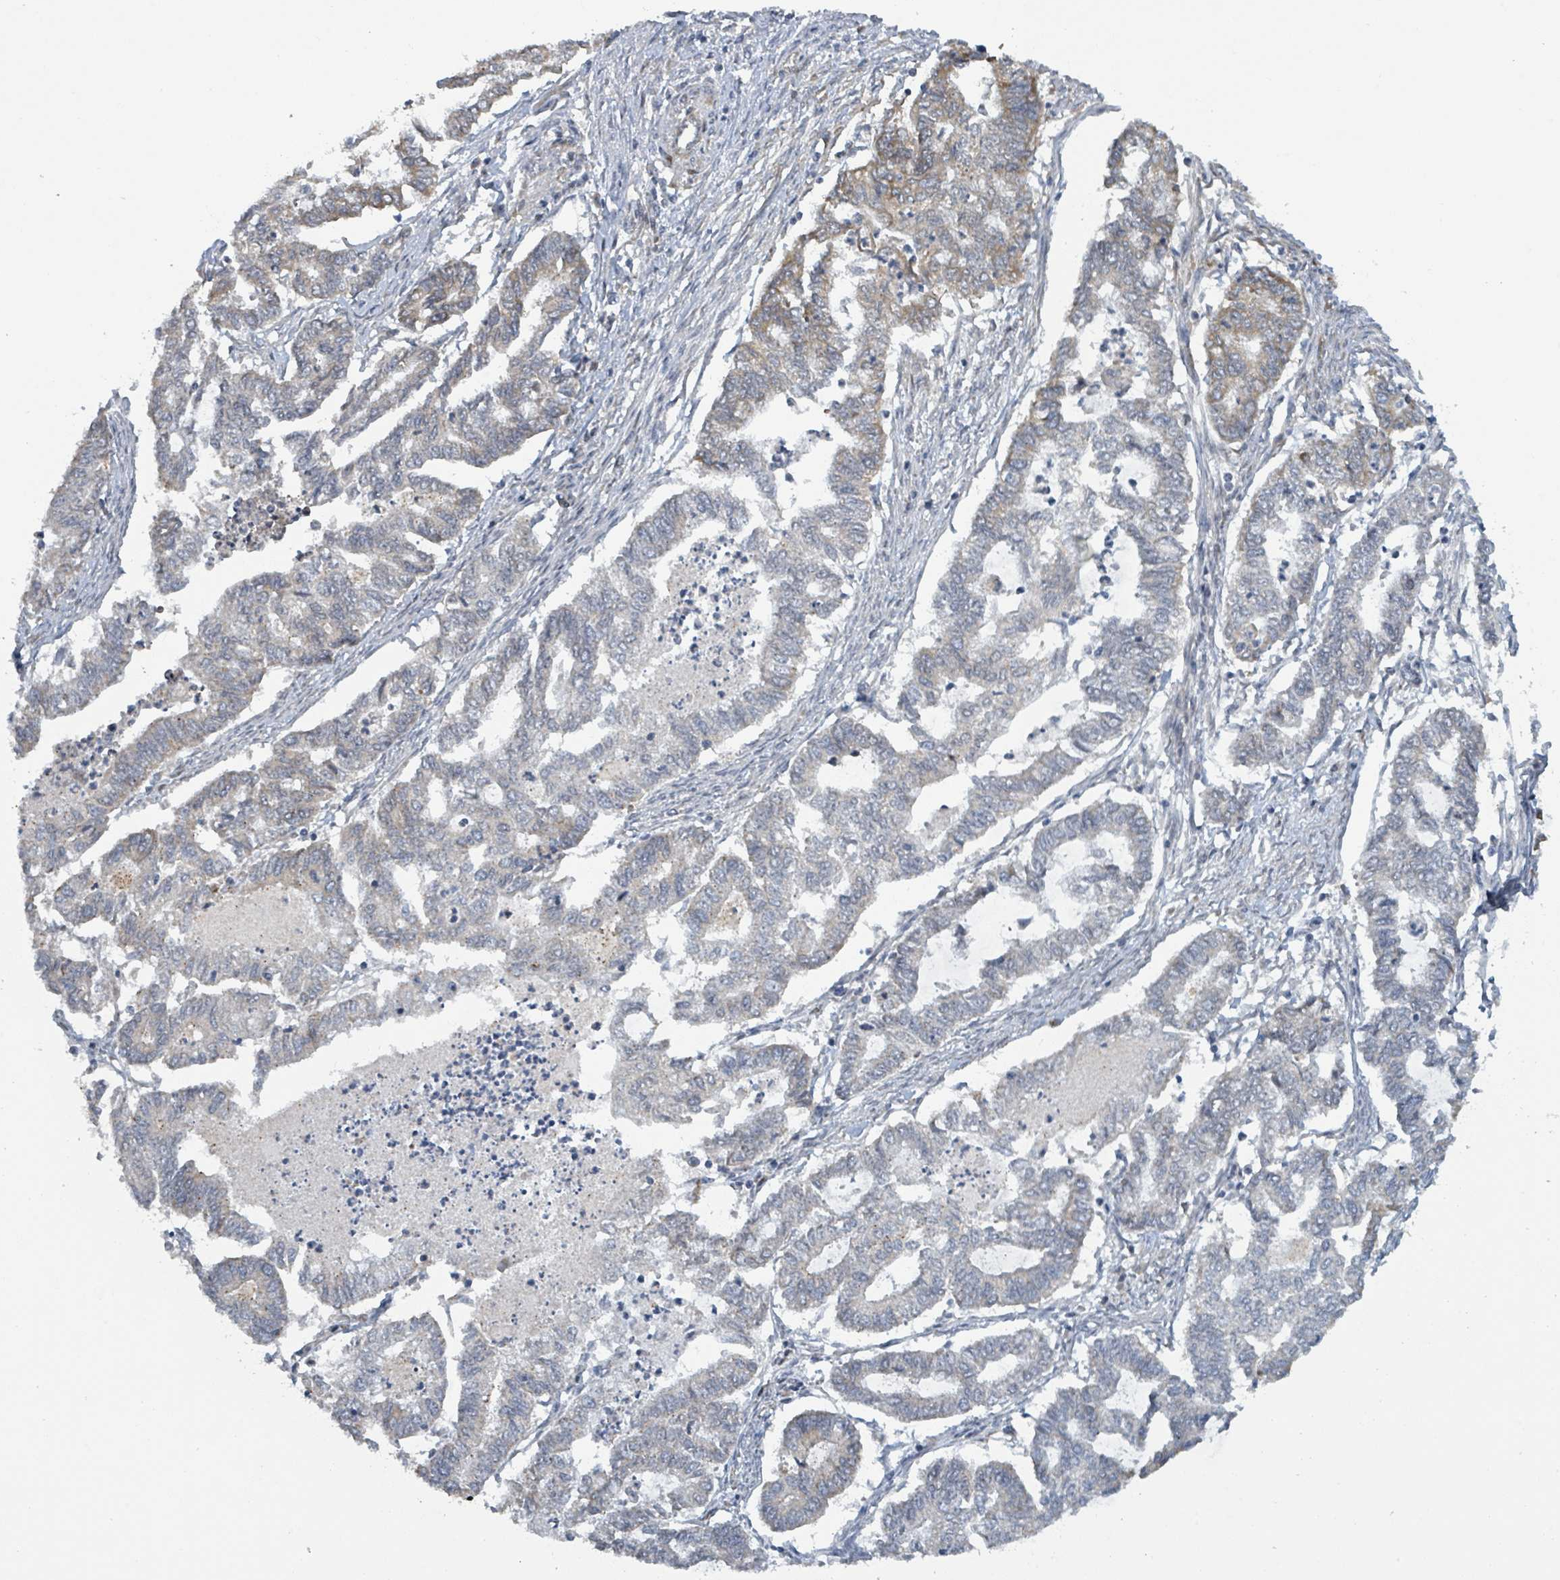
{"staining": {"intensity": "moderate", "quantity": "<25%", "location": "cytoplasmic/membranous"}, "tissue": "endometrial cancer", "cell_type": "Tumor cells", "image_type": "cancer", "snomed": [{"axis": "morphology", "description": "Adenocarcinoma, NOS"}, {"axis": "topography", "description": "Endometrium"}], "caption": "High-power microscopy captured an immunohistochemistry (IHC) image of endometrial adenocarcinoma, revealing moderate cytoplasmic/membranous positivity in approximately <25% of tumor cells.", "gene": "RPL32", "patient": {"sex": "female", "age": 79}}